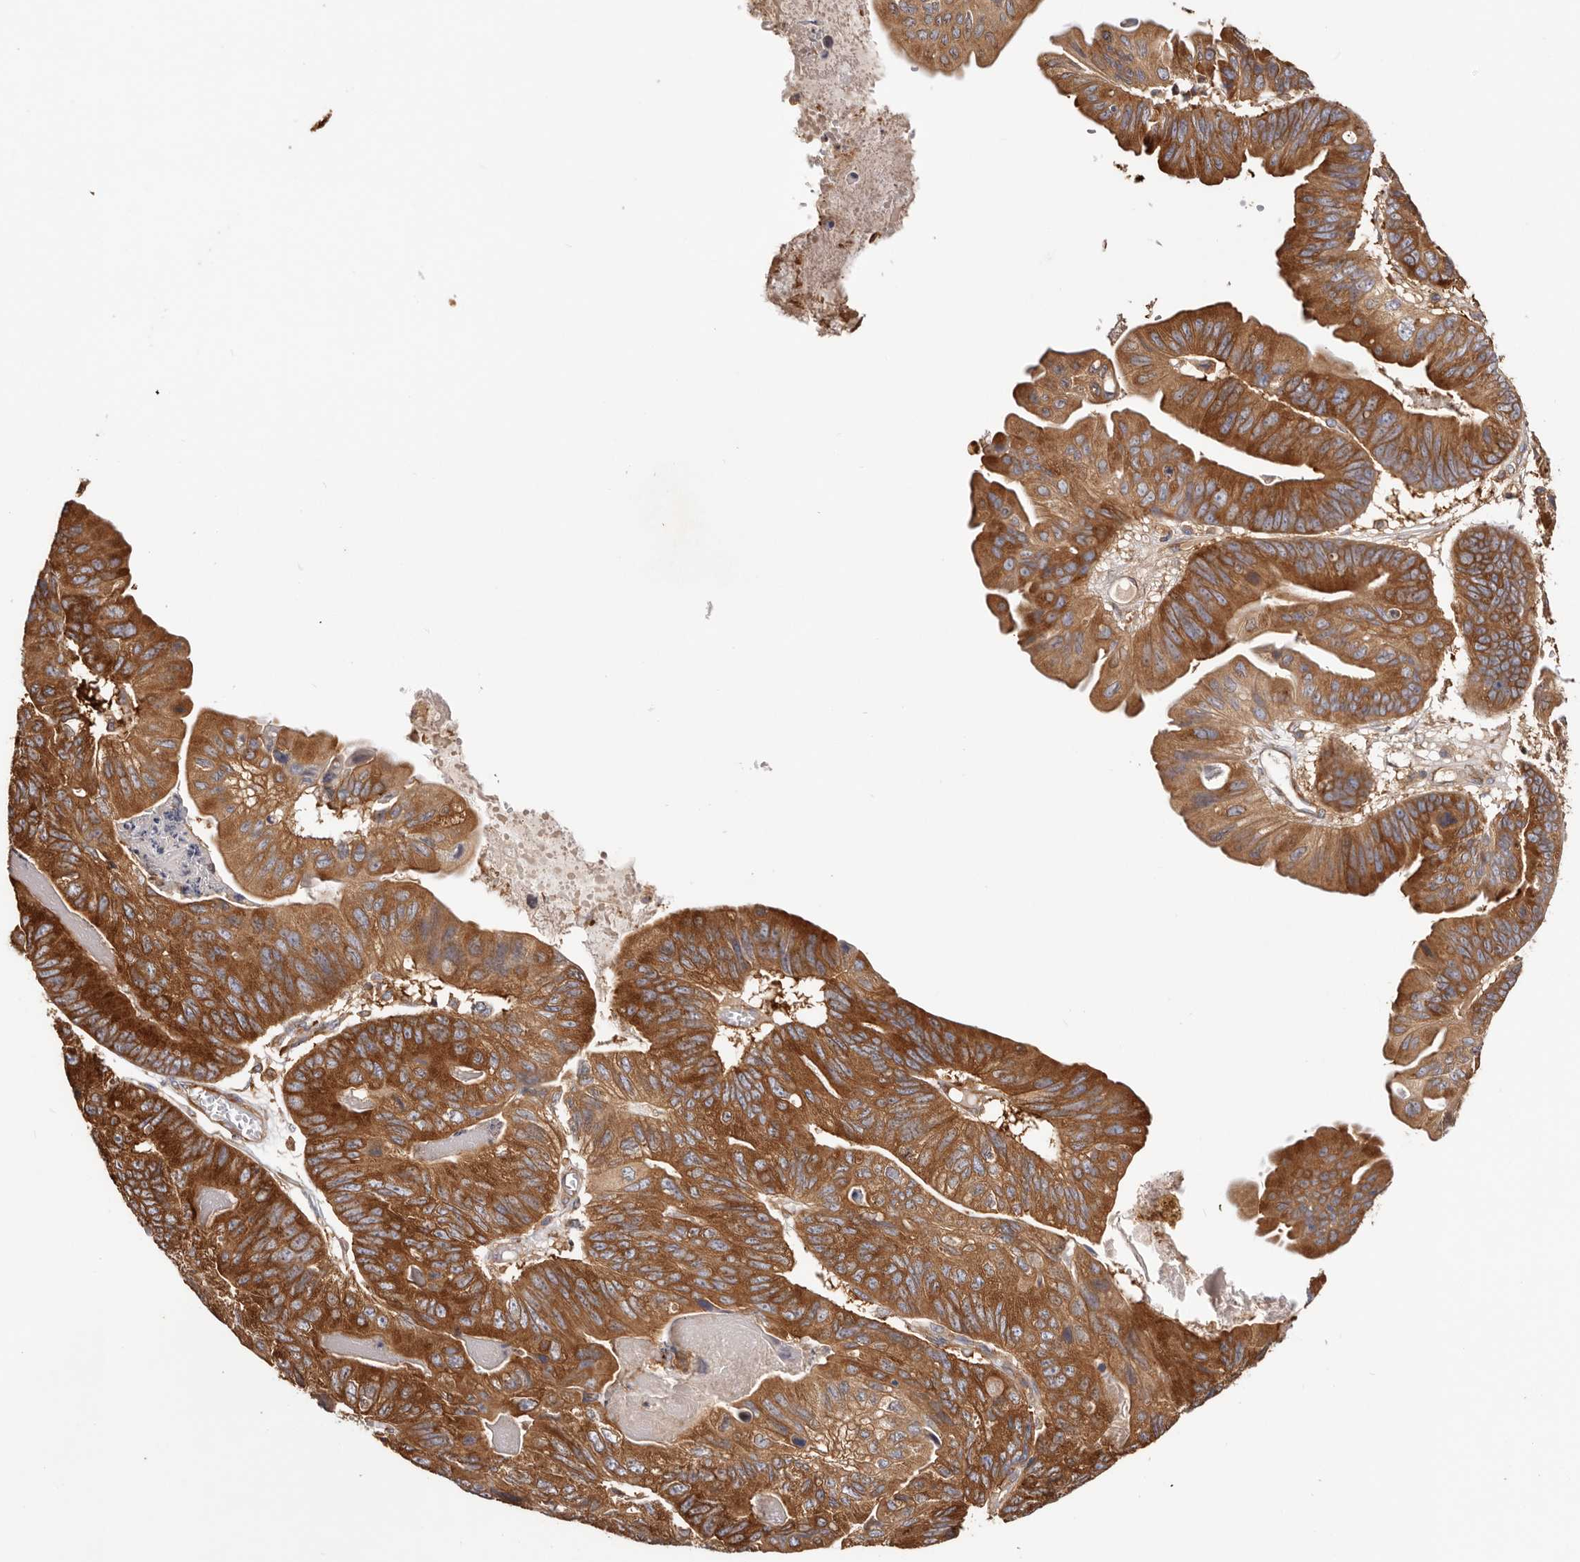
{"staining": {"intensity": "strong", "quantity": ">75%", "location": "cytoplasmic/membranous"}, "tissue": "ovarian cancer", "cell_type": "Tumor cells", "image_type": "cancer", "snomed": [{"axis": "morphology", "description": "Cystadenocarcinoma, mucinous, NOS"}, {"axis": "topography", "description": "Ovary"}], "caption": "Immunohistochemistry (IHC) (DAB (3,3'-diaminobenzidine)) staining of human ovarian cancer (mucinous cystadenocarcinoma) shows strong cytoplasmic/membranous protein expression in about >75% of tumor cells.", "gene": "EPRS1", "patient": {"sex": "female", "age": 61}}